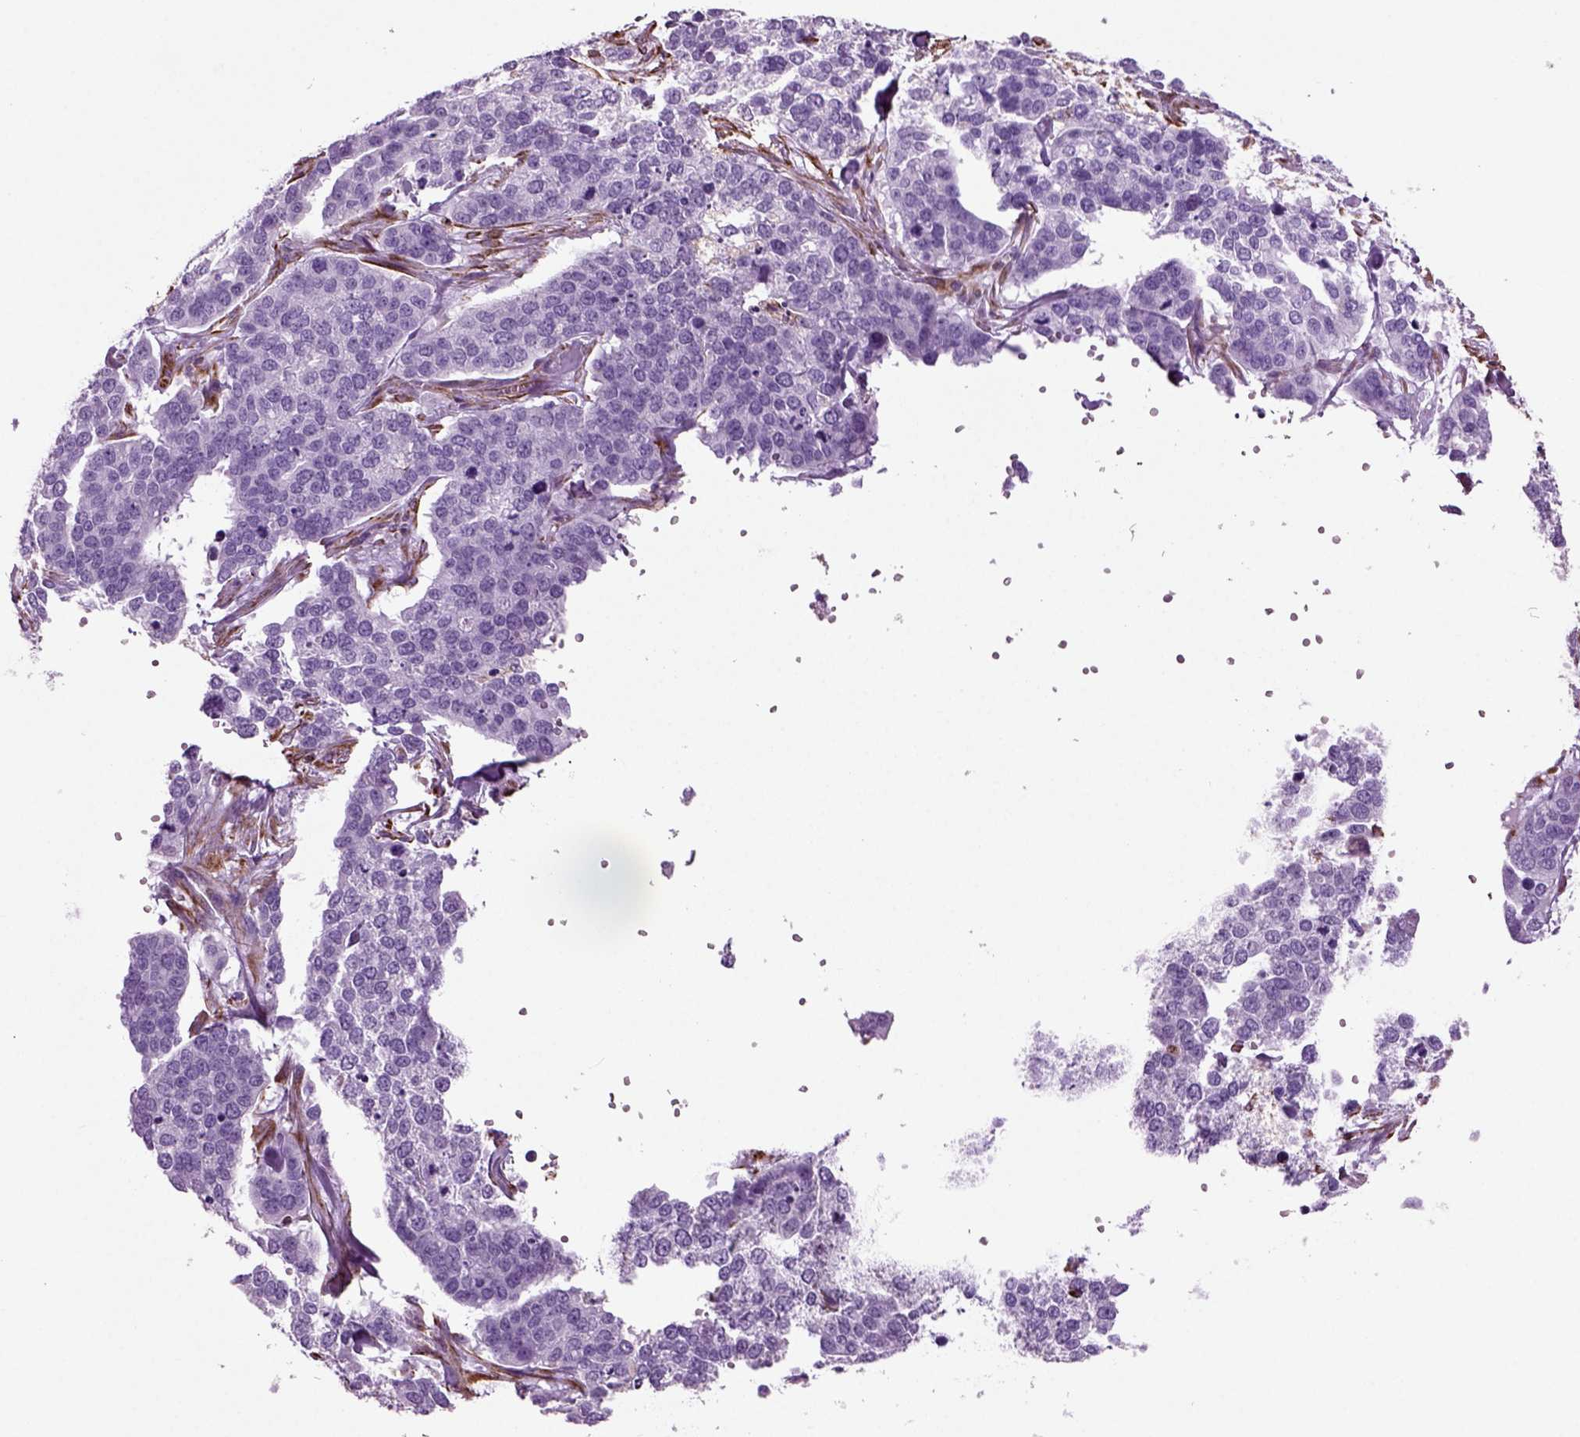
{"staining": {"intensity": "negative", "quantity": "none", "location": "none"}, "tissue": "ovarian cancer", "cell_type": "Tumor cells", "image_type": "cancer", "snomed": [{"axis": "morphology", "description": "Carcinoma, endometroid"}, {"axis": "topography", "description": "Ovary"}], "caption": "Tumor cells show no significant staining in ovarian cancer. (DAB immunohistochemistry (IHC) visualized using brightfield microscopy, high magnification).", "gene": "ACER3", "patient": {"sex": "female", "age": 65}}